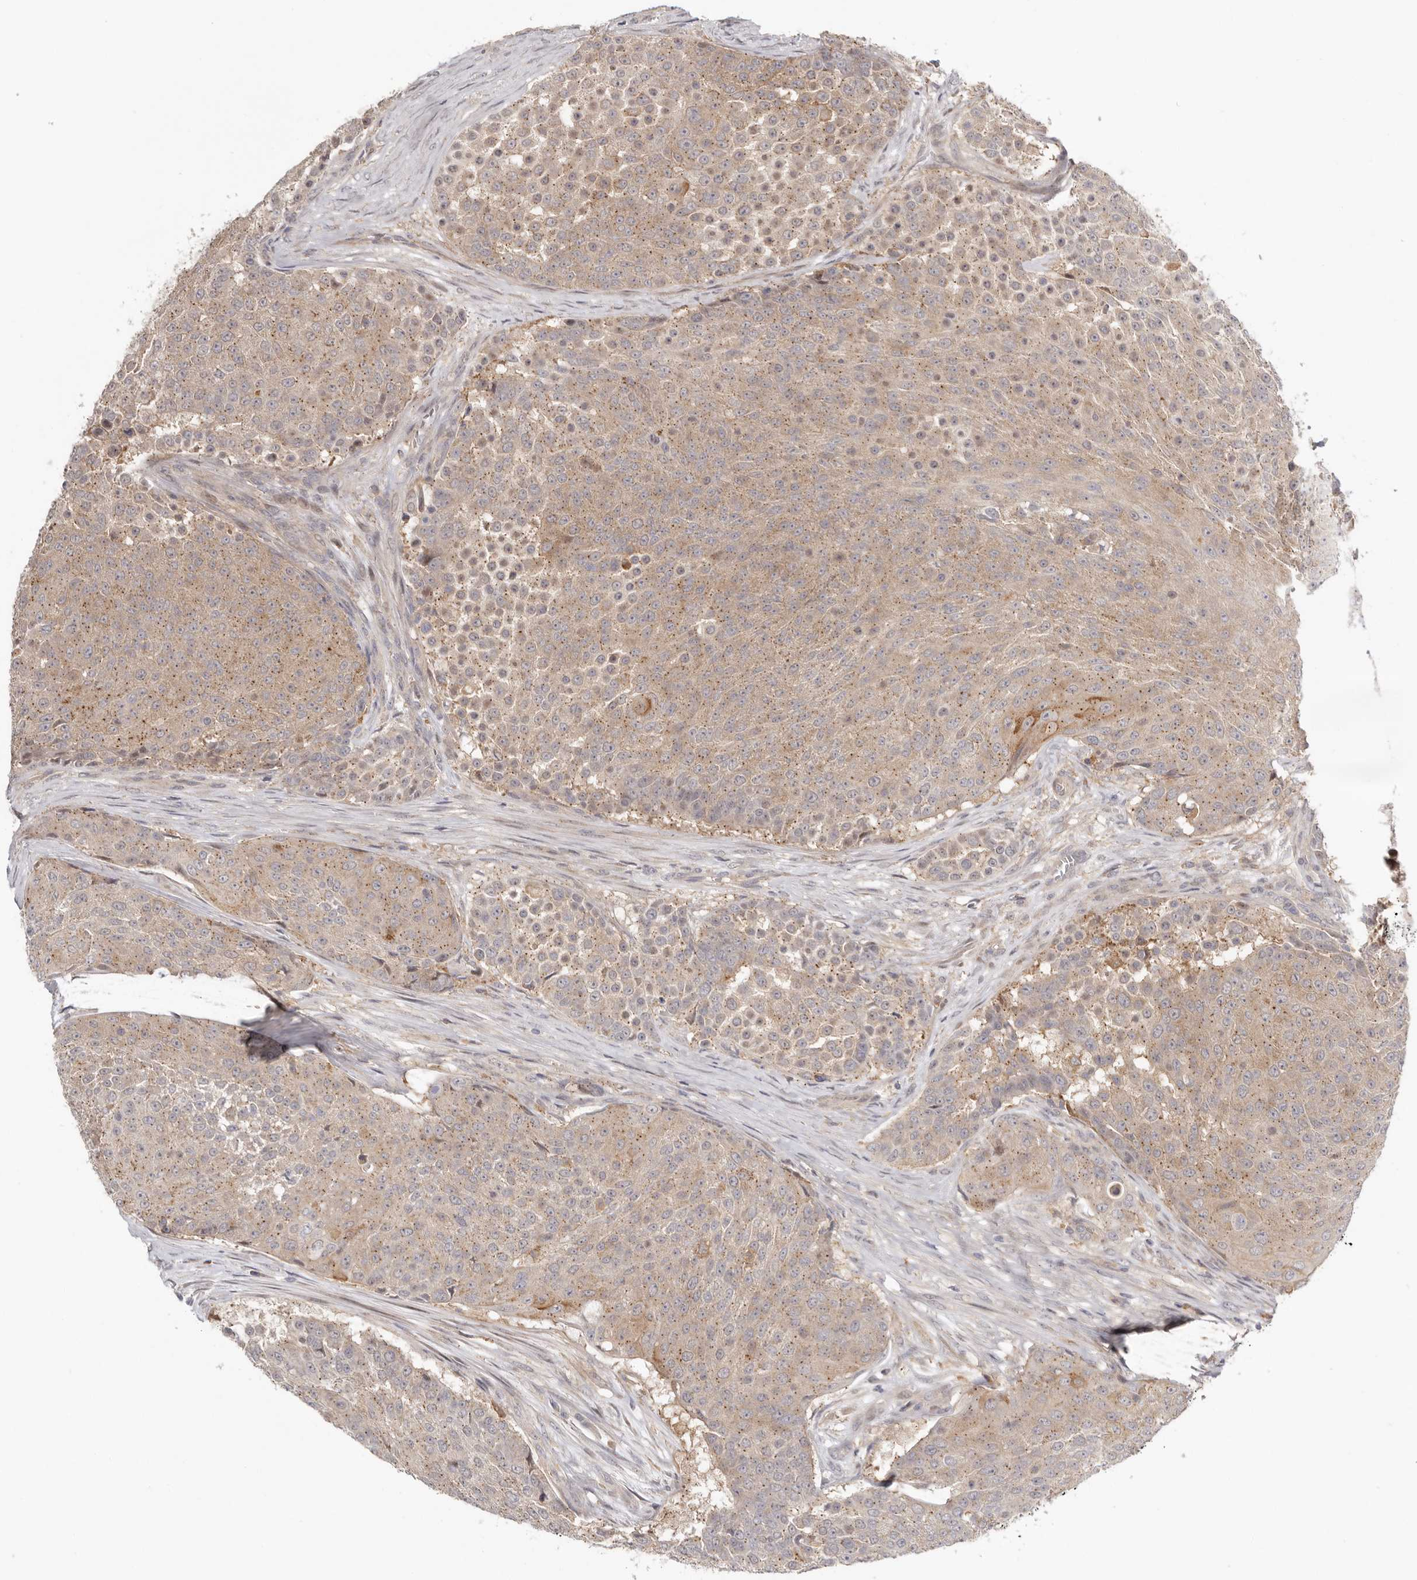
{"staining": {"intensity": "weak", "quantity": ">75%", "location": "cytoplasmic/membranous"}, "tissue": "urothelial cancer", "cell_type": "Tumor cells", "image_type": "cancer", "snomed": [{"axis": "morphology", "description": "Urothelial carcinoma, High grade"}, {"axis": "topography", "description": "Urinary bladder"}], "caption": "Approximately >75% of tumor cells in human high-grade urothelial carcinoma reveal weak cytoplasmic/membranous protein positivity as visualized by brown immunohistochemical staining.", "gene": "MSRB2", "patient": {"sex": "female", "age": 63}}